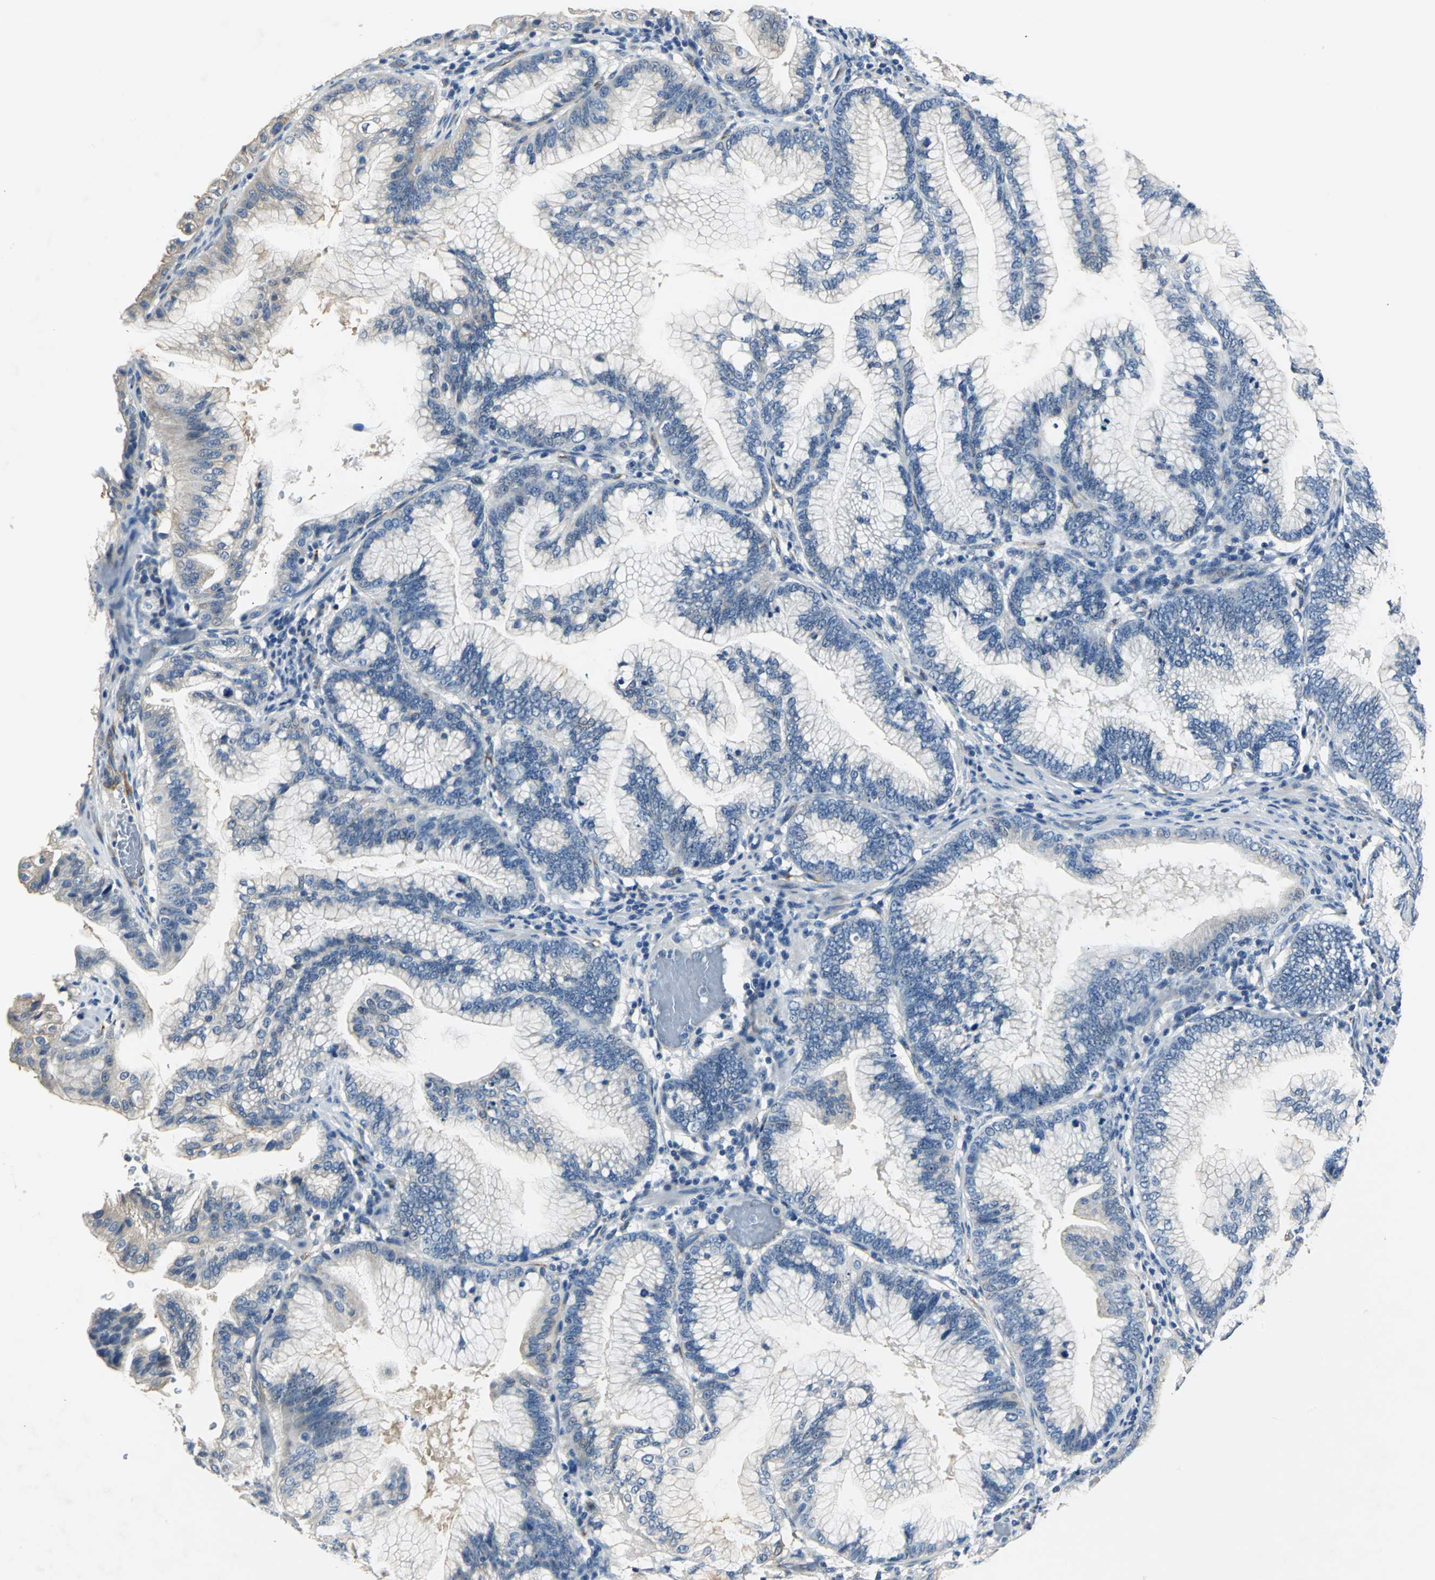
{"staining": {"intensity": "weak", "quantity": "<25%", "location": "cytoplasmic/membranous"}, "tissue": "pancreatic cancer", "cell_type": "Tumor cells", "image_type": "cancer", "snomed": [{"axis": "morphology", "description": "Adenocarcinoma, NOS"}, {"axis": "topography", "description": "Pancreas"}], "caption": "Pancreatic adenocarcinoma was stained to show a protein in brown. There is no significant expression in tumor cells.", "gene": "B3GNT2", "patient": {"sex": "female", "age": 64}}